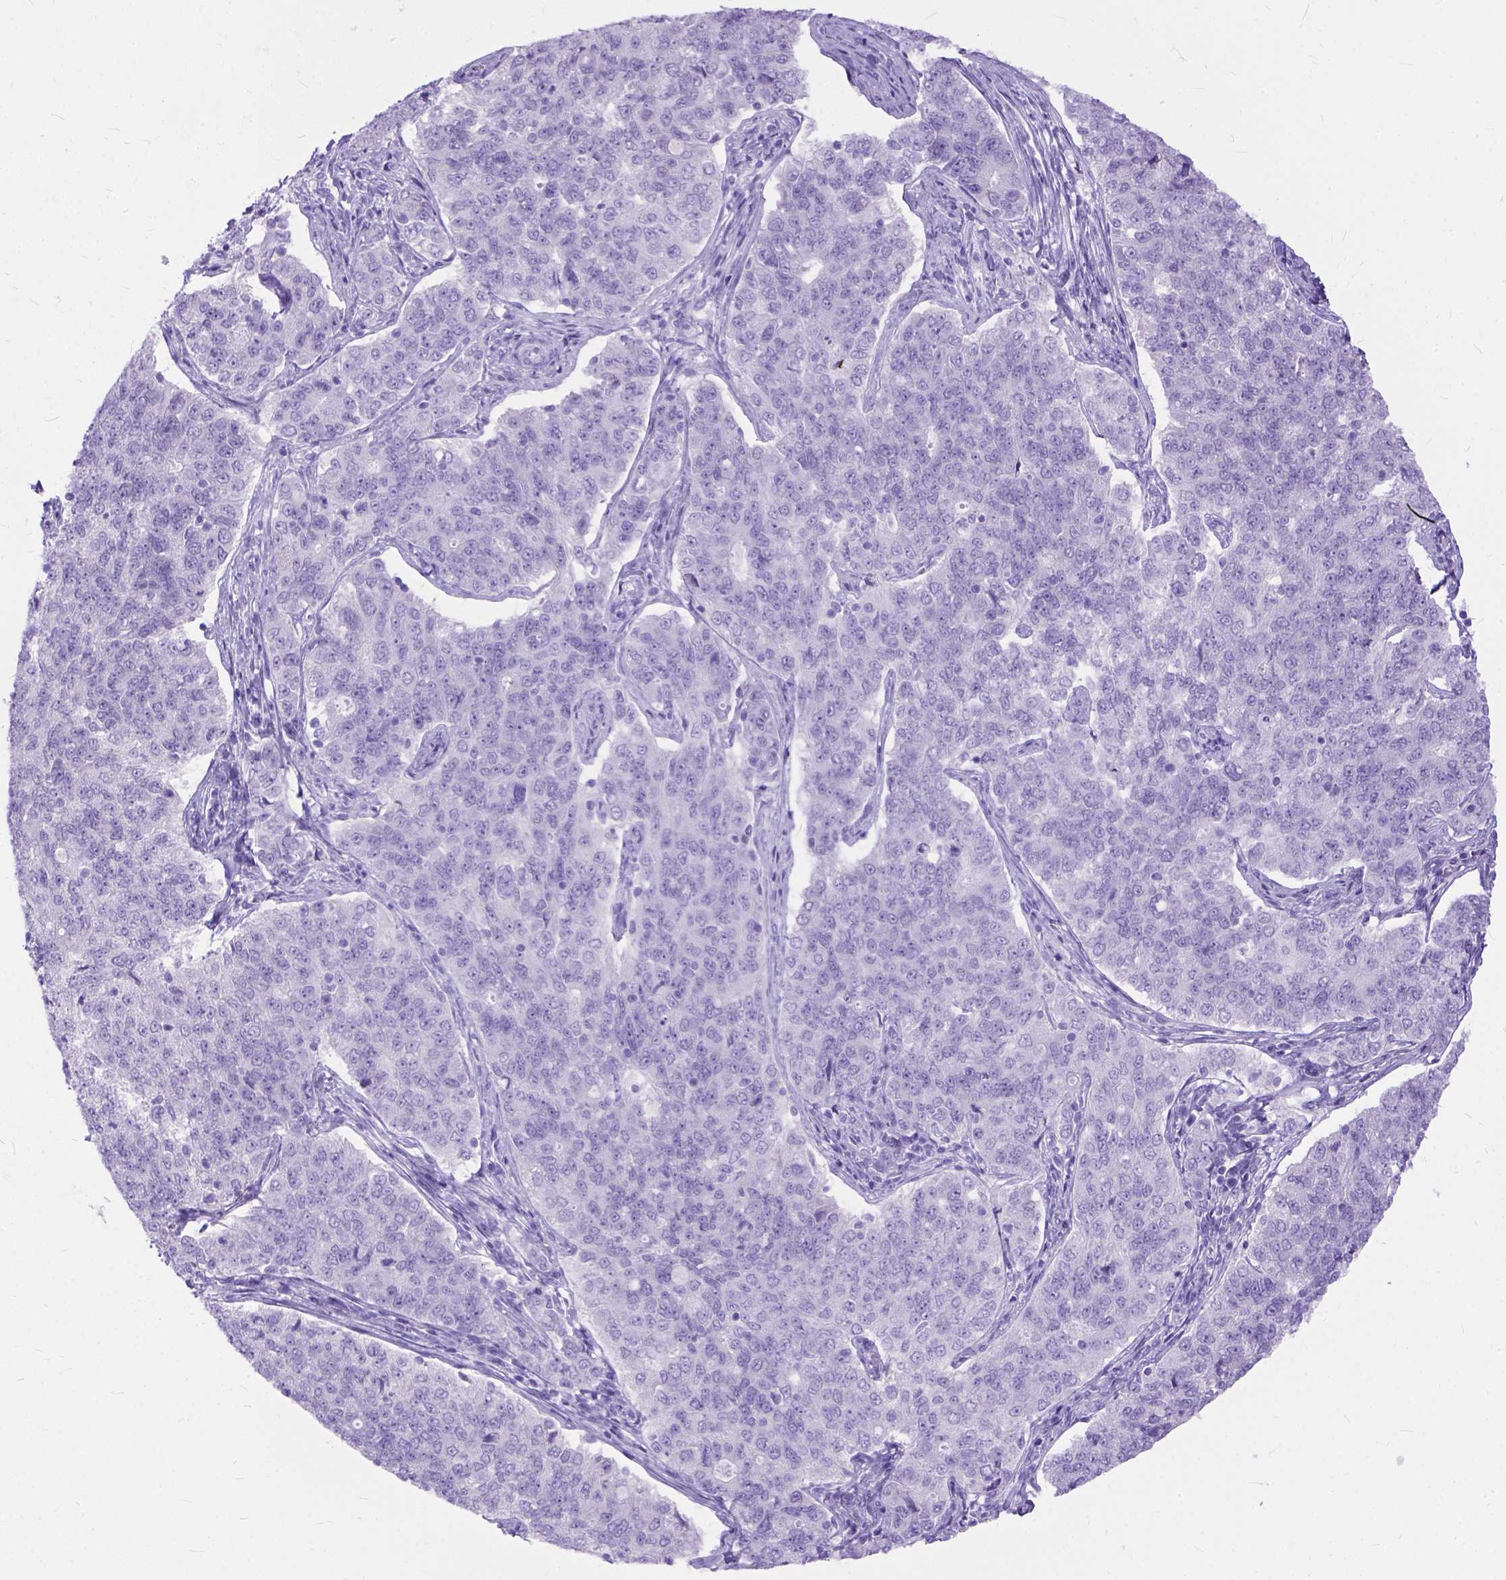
{"staining": {"intensity": "negative", "quantity": "none", "location": "none"}, "tissue": "endometrial cancer", "cell_type": "Tumor cells", "image_type": "cancer", "snomed": [{"axis": "morphology", "description": "Adenocarcinoma, NOS"}, {"axis": "topography", "description": "Endometrium"}], "caption": "IHC micrograph of endometrial cancer stained for a protein (brown), which demonstrates no expression in tumor cells.", "gene": "C1QTNF3", "patient": {"sex": "female", "age": 43}}